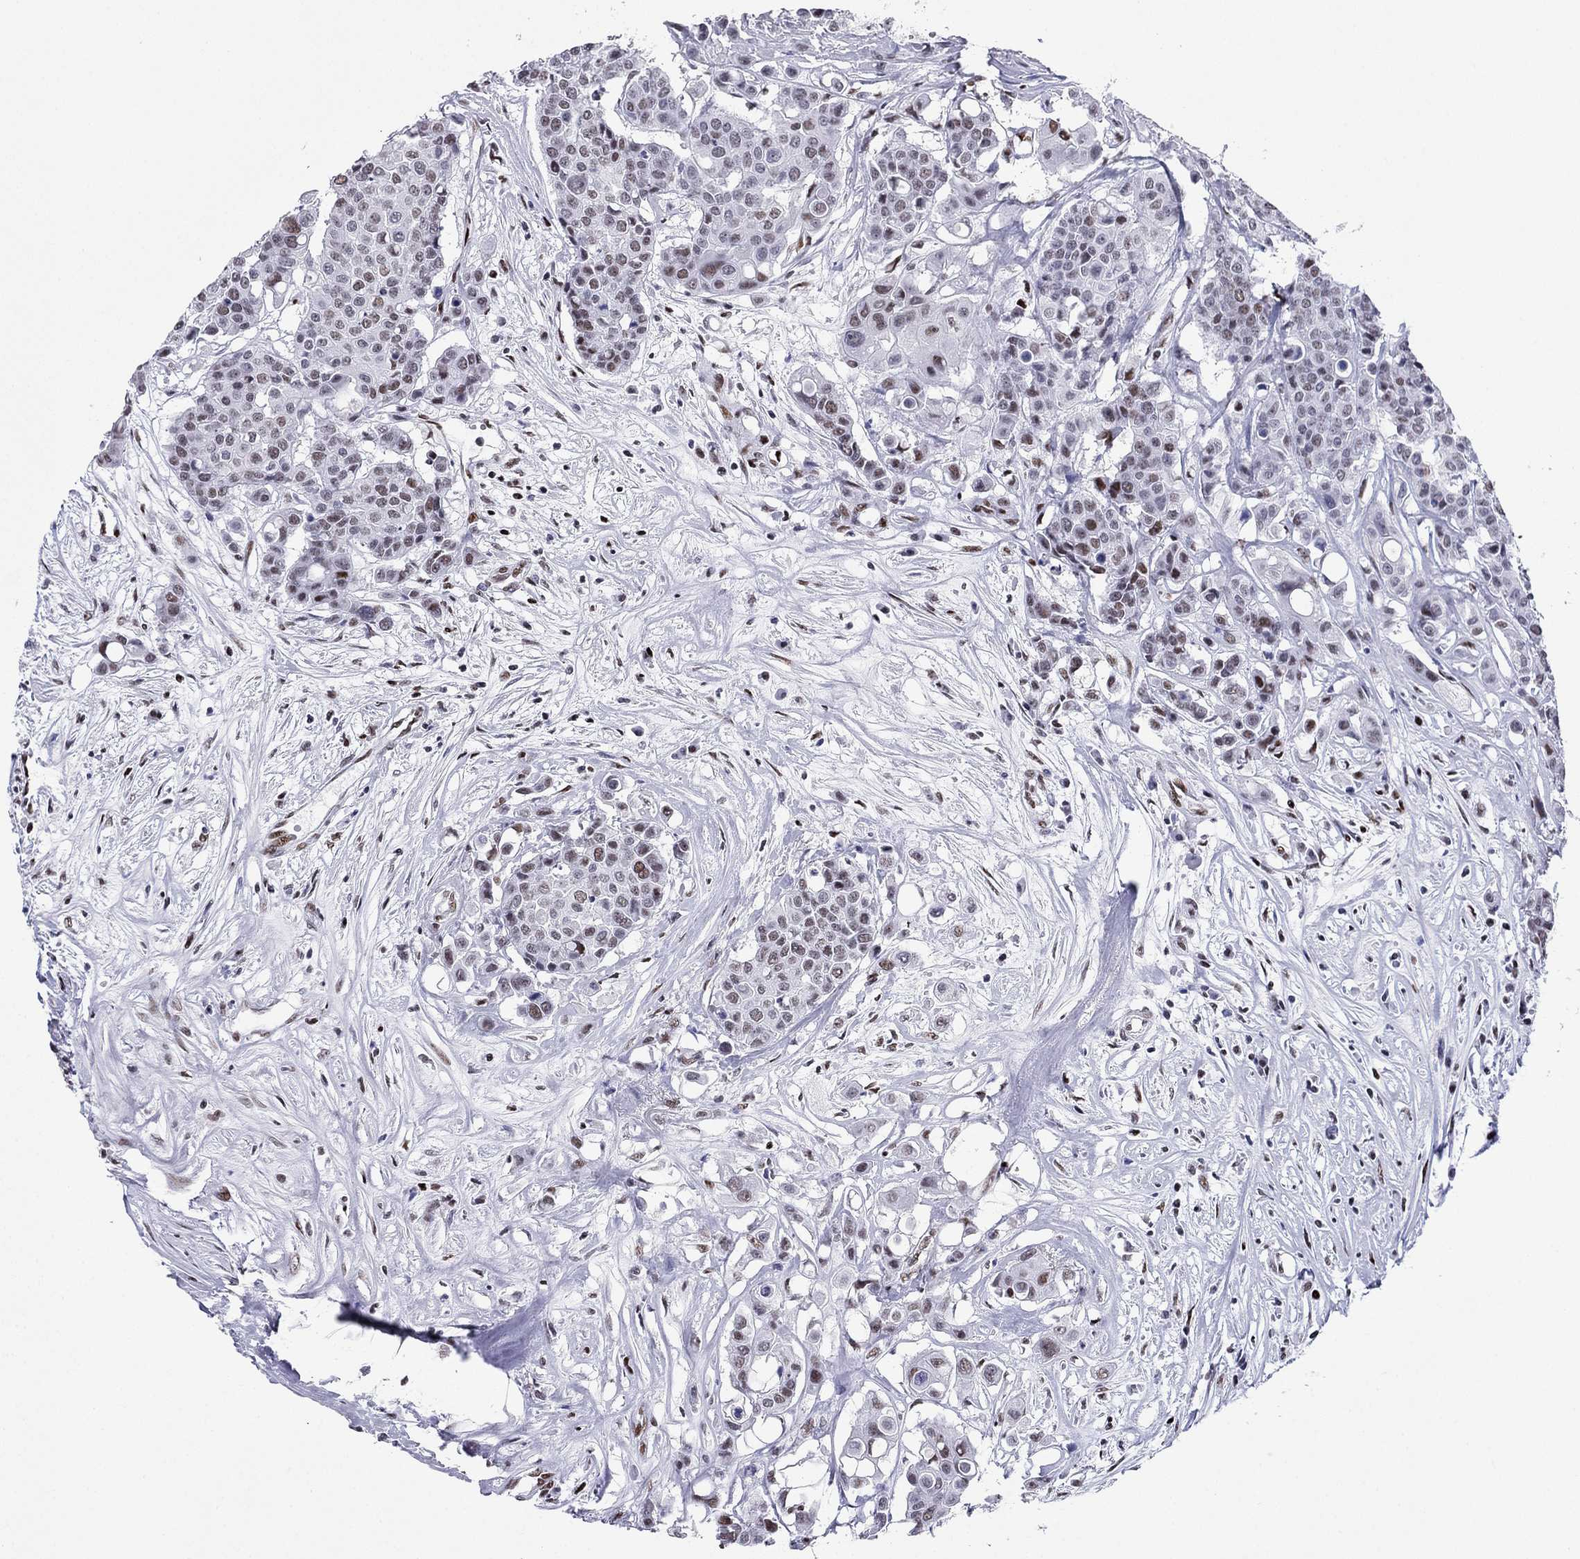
{"staining": {"intensity": "moderate", "quantity": "25%-75%", "location": "nuclear"}, "tissue": "carcinoid", "cell_type": "Tumor cells", "image_type": "cancer", "snomed": [{"axis": "morphology", "description": "Carcinoid, malignant, NOS"}, {"axis": "topography", "description": "Colon"}], "caption": "A high-resolution photomicrograph shows immunohistochemistry staining of carcinoid (malignant), which reveals moderate nuclear staining in about 25%-75% of tumor cells.", "gene": "PPM1G", "patient": {"sex": "male", "age": 81}}